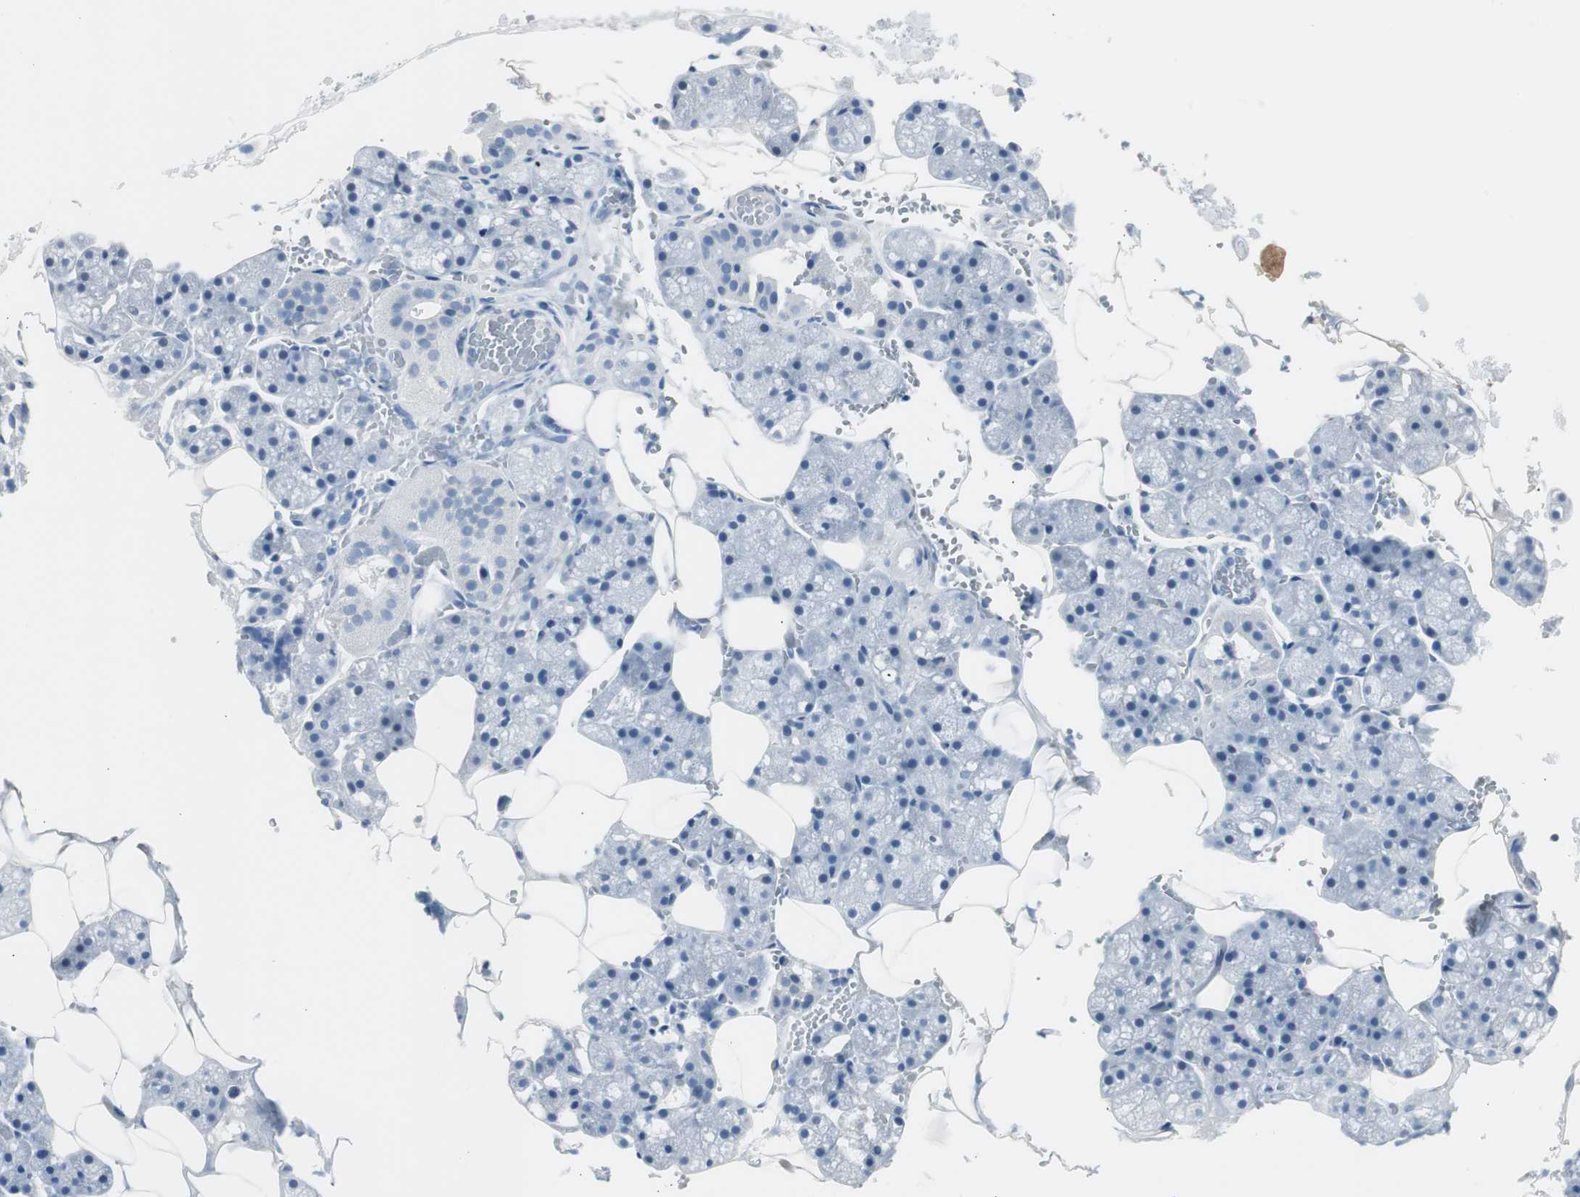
{"staining": {"intensity": "negative", "quantity": "none", "location": "none"}, "tissue": "salivary gland", "cell_type": "Glandular cells", "image_type": "normal", "snomed": [{"axis": "morphology", "description": "Normal tissue, NOS"}, {"axis": "topography", "description": "Salivary gland"}], "caption": "A high-resolution micrograph shows immunohistochemistry staining of benign salivary gland, which reveals no significant positivity in glandular cells.", "gene": "S100A7A", "patient": {"sex": "male", "age": 62}}